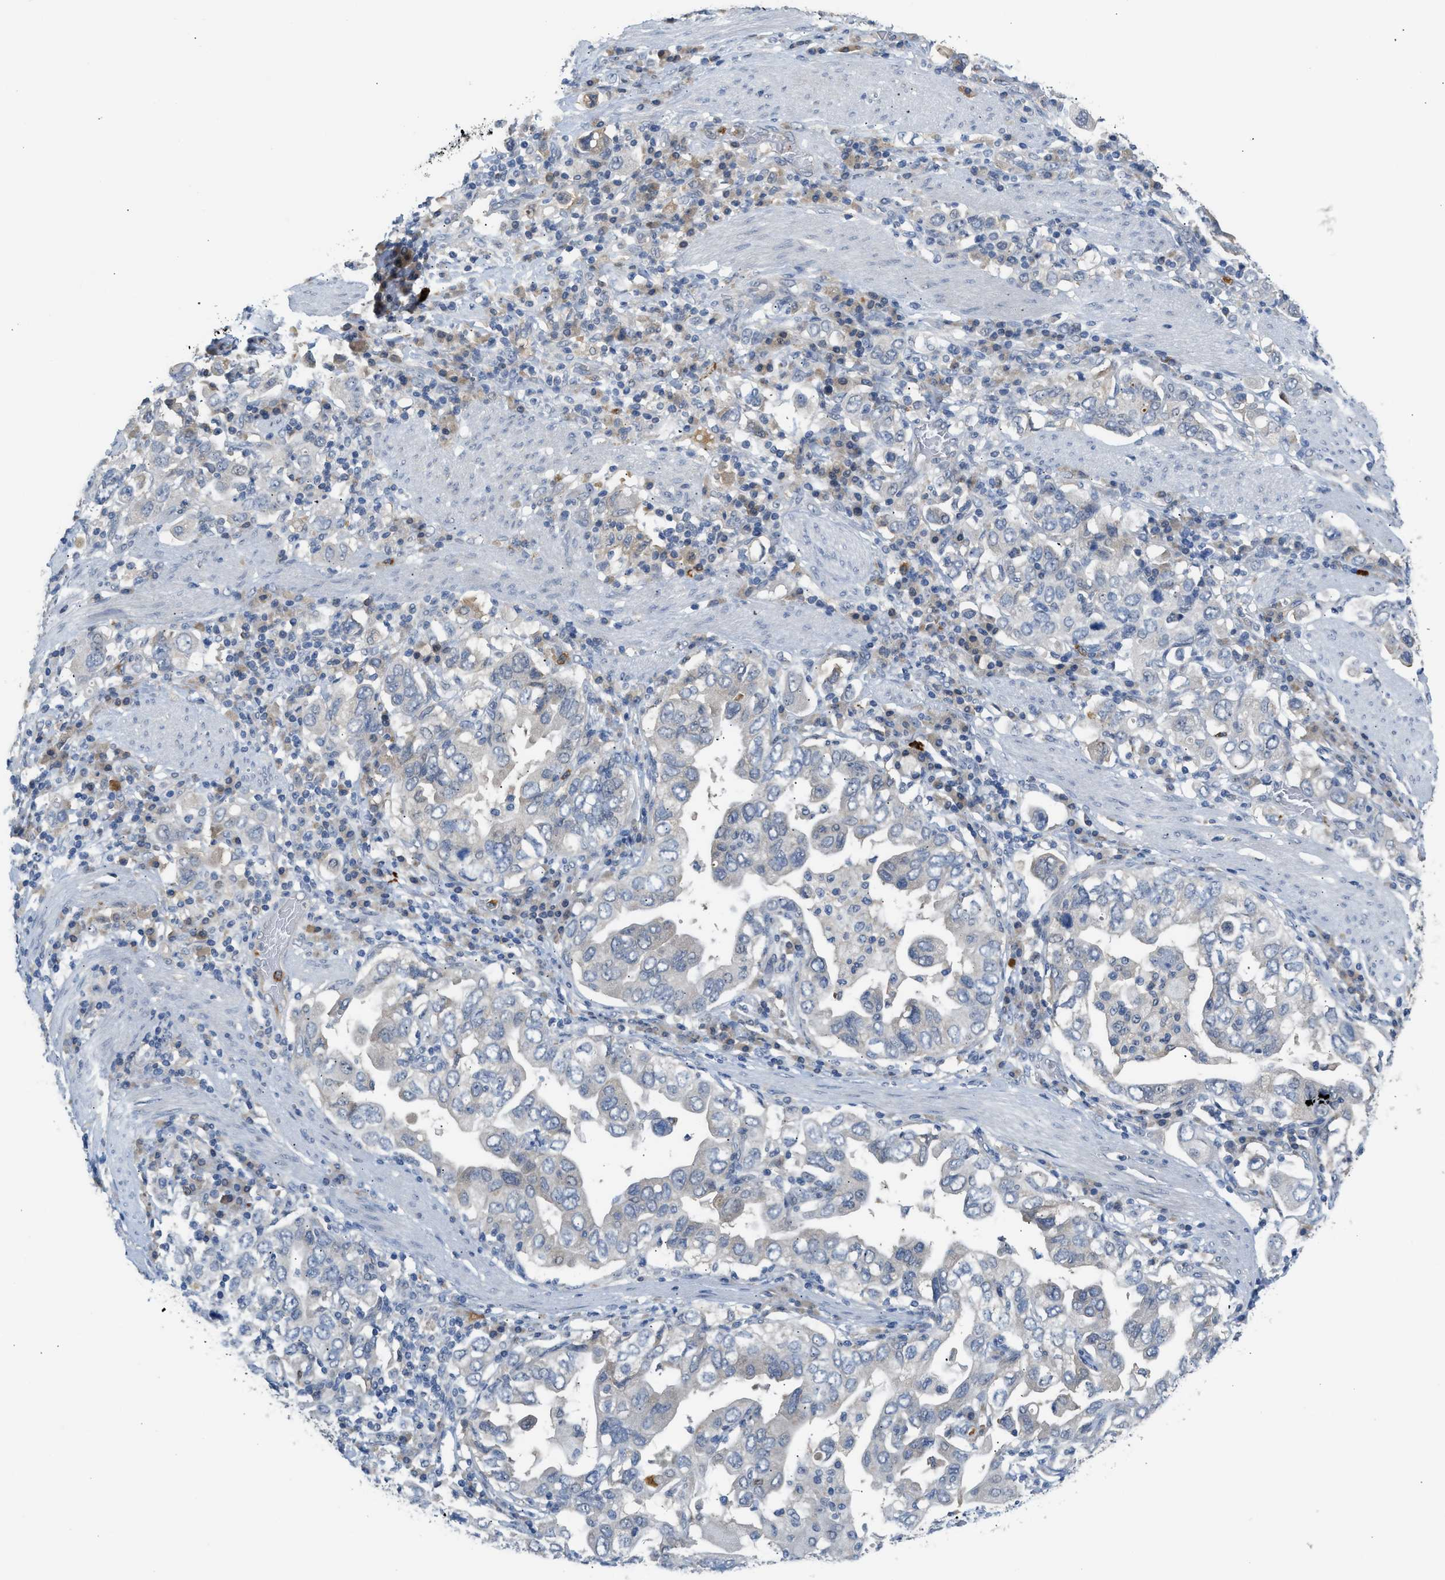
{"staining": {"intensity": "negative", "quantity": "none", "location": "none"}, "tissue": "stomach cancer", "cell_type": "Tumor cells", "image_type": "cancer", "snomed": [{"axis": "morphology", "description": "Adenocarcinoma, NOS"}, {"axis": "topography", "description": "Stomach, upper"}], "caption": "The immunohistochemistry histopathology image has no significant positivity in tumor cells of adenocarcinoma (stomach) tissue.", "gene": "RHBDF2", "patient": {"sex": "male", "age": 62}}